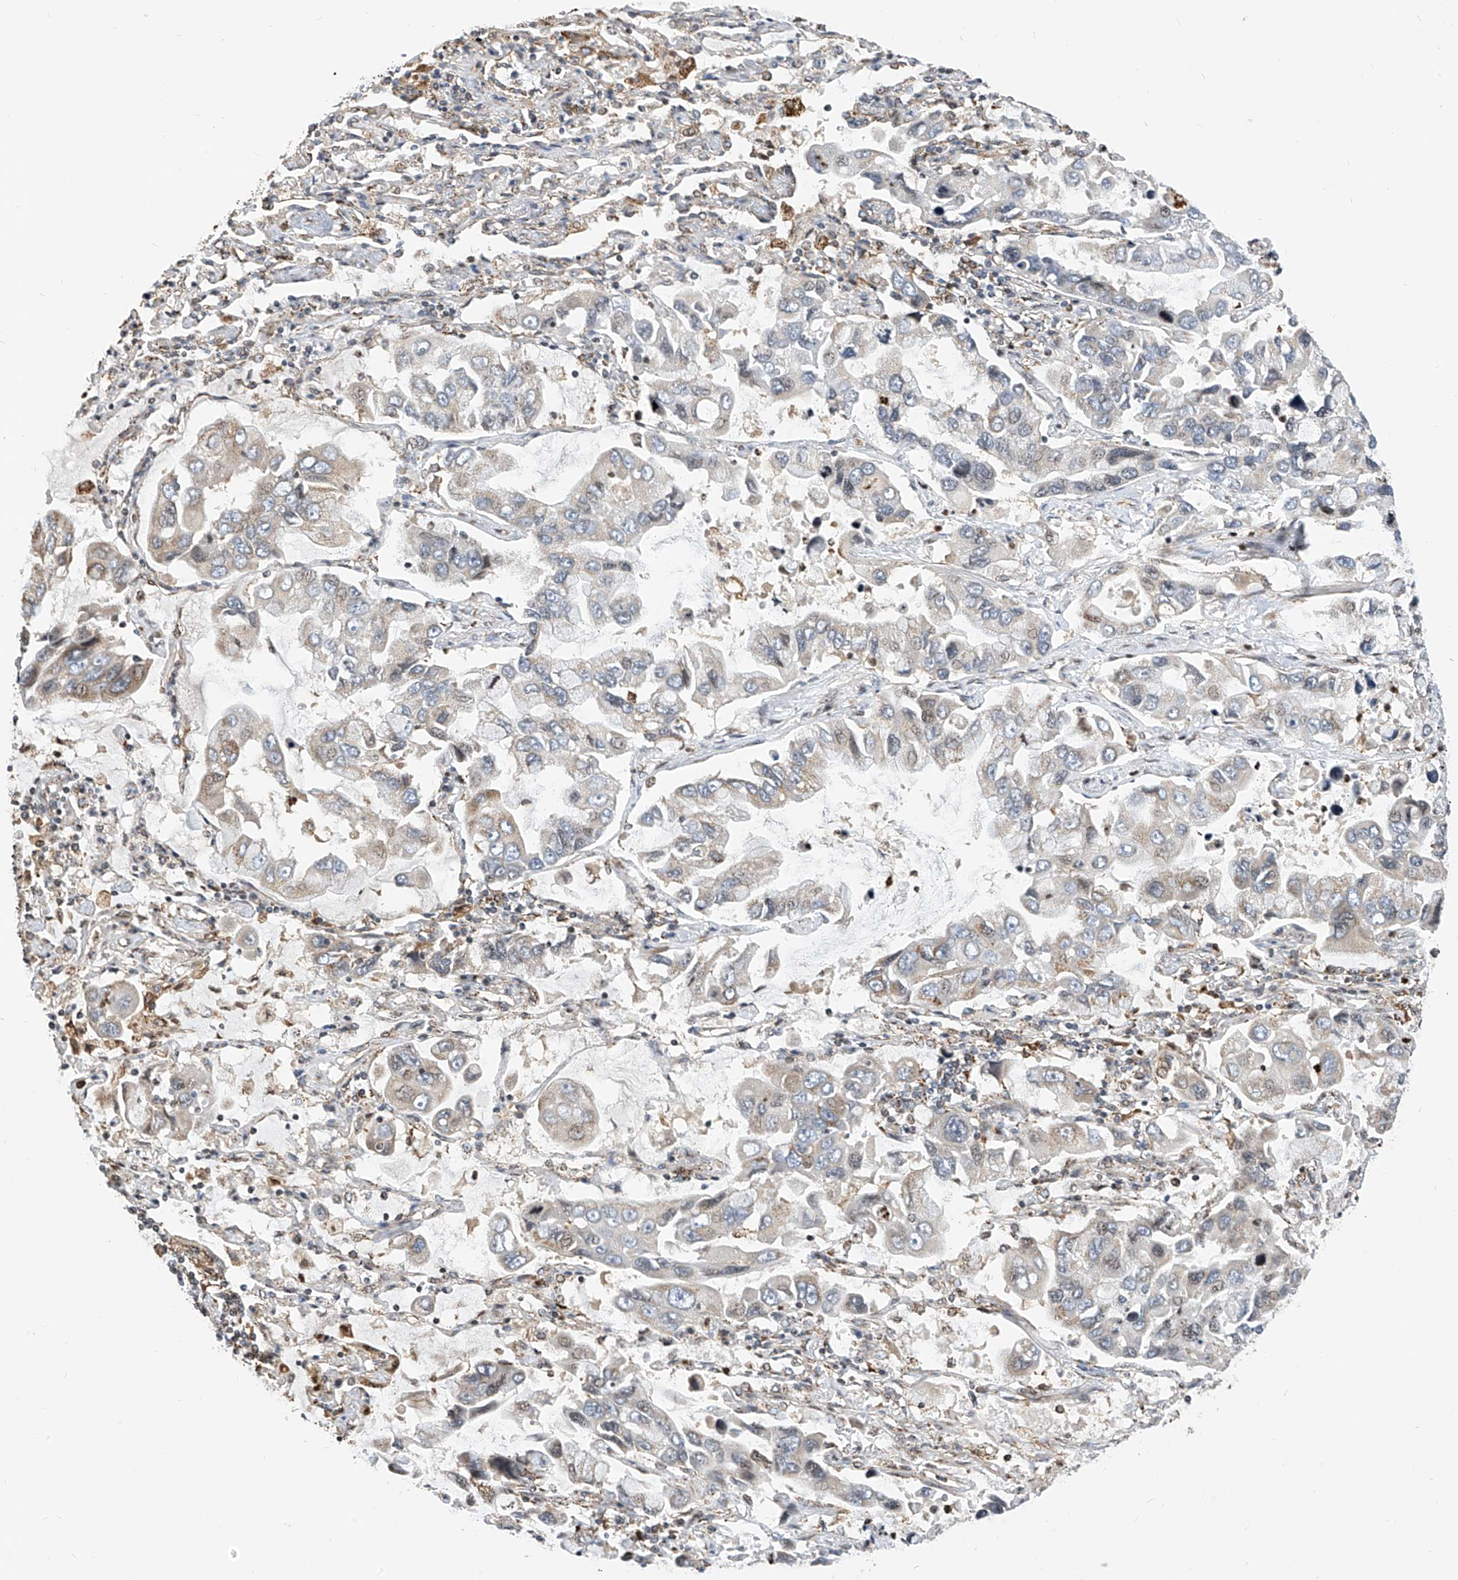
{"staining": {"intensity": "weak", "quantity": "<25%", "location": "cytoplasmic/membranous"}, "tissue": "lung cancer", "cell_type": "Tumor cells", "image_type": "cancer", "snomed": [{"axis": "morphology", "description": "Adenocarcinoma, NOS"}, {"axis": "topography", "description": "Lung"}], "caption": "An immunohistochemistry (IHC) photomicrograph of lung cancer is shown. There is no staining in tumor cells of lung cancer.", "gene": "TTLL8", "patient": {"sex": "male", "age": 64}}